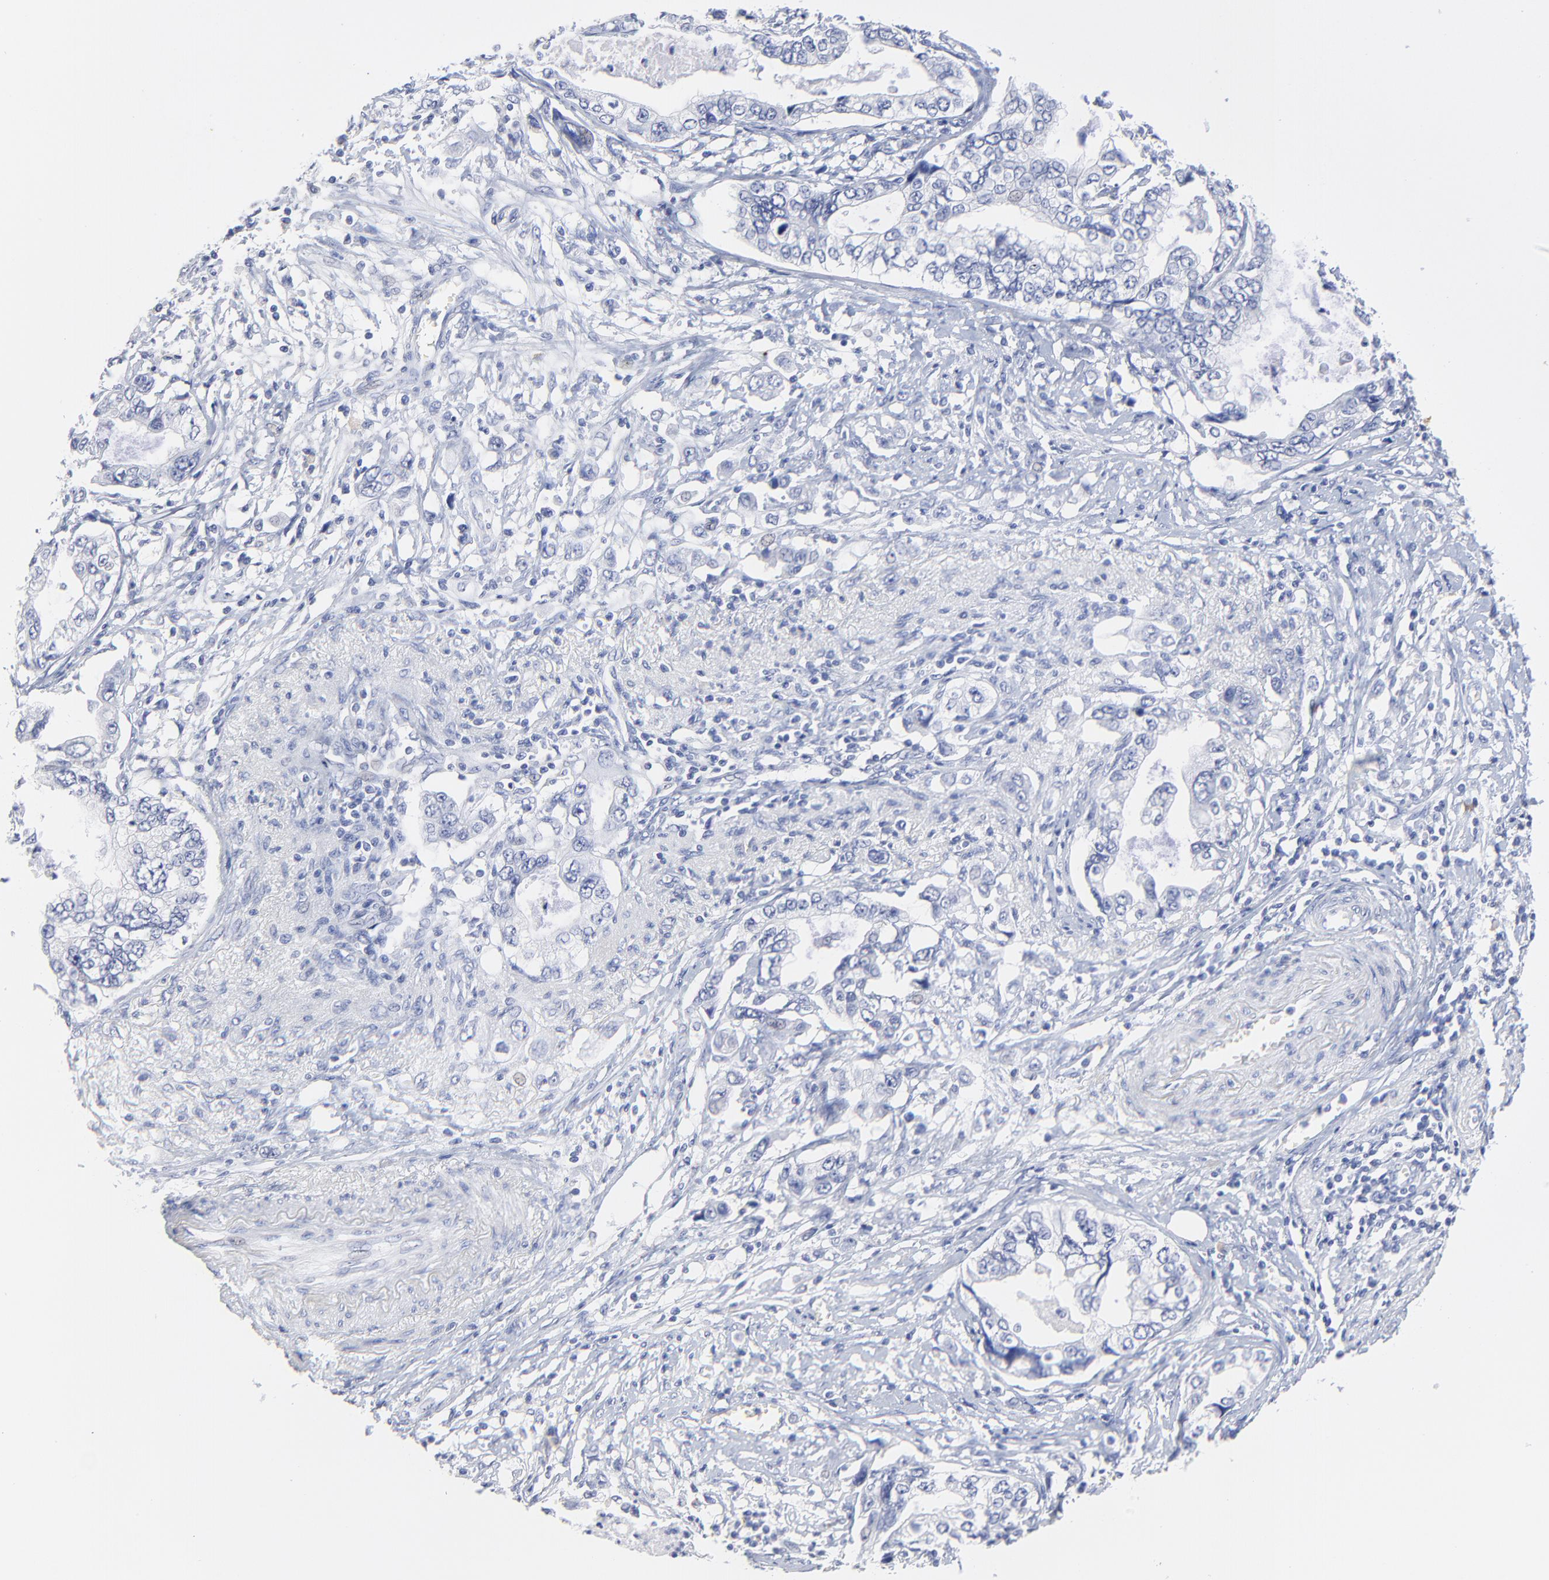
{"staining": {"intensity": "negative", "quantity": "none", "location": "none"}, "tissue": "stomach cancer", "cell_type": "Tumor cells", "image_type": "cancer", "snomed": [{"axis": "morphology", "description": "Adenocarcinoma, NOS"}, {"axis": "topography", "description": "Pancreas"}, {"axis": "topography", "description": "Stomach, upper"}], "caption": "Tumor cells are negative for brown protein staining in stomach cancer (adenocarcinoma).", "gene": "SULT4A1", "patient": {"sex": "male", "age": 77}}